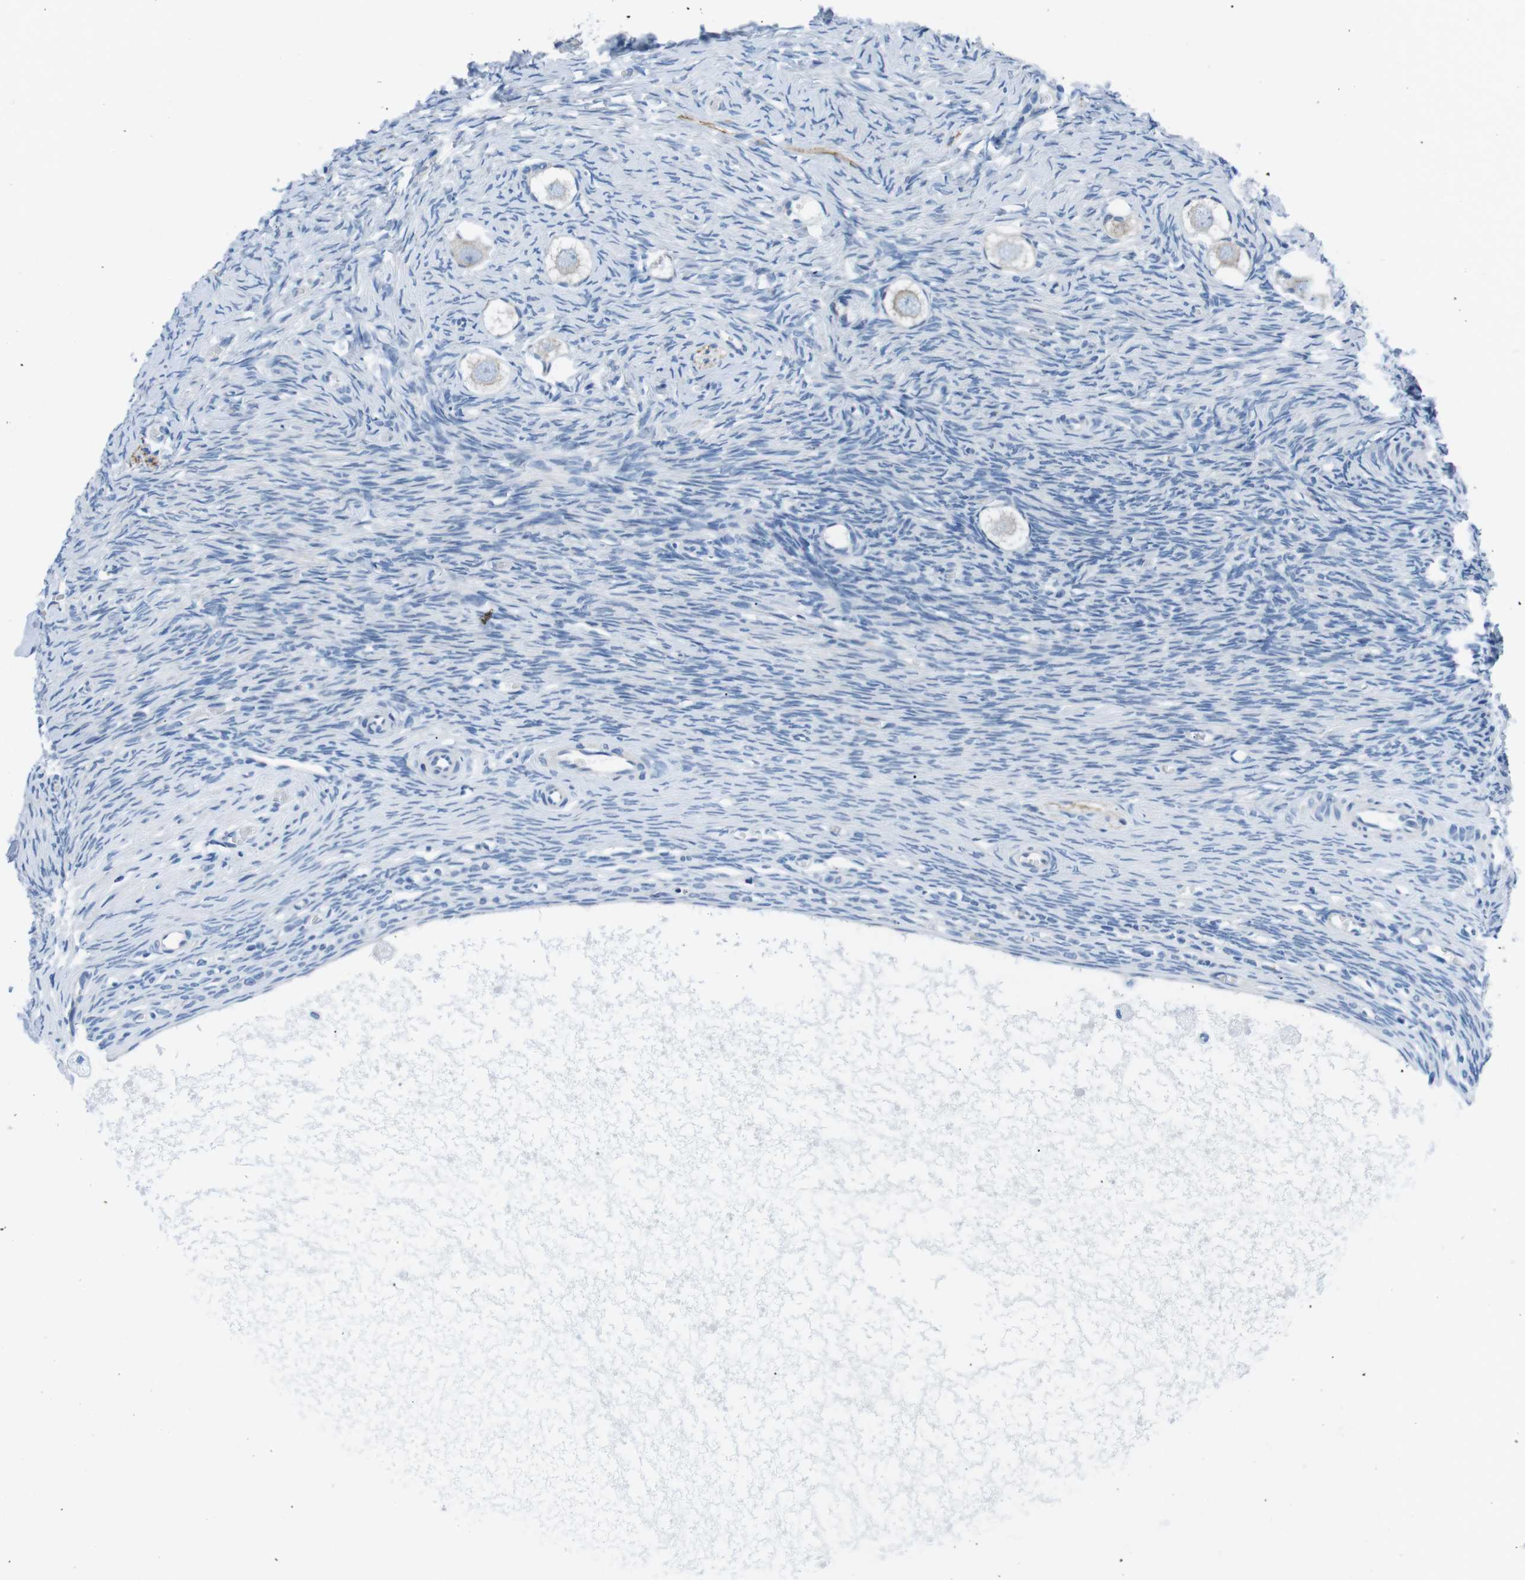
{"staining": {"intensity": "negative", "quantity": "none", "location": "none"}, "tissue": "ovary", "cell_type": "Follicle cells", "image_type": "normal", "snomed": [{"axis": "morphology", "description": "Normal tissue, NOS"}, {"axis": "topography", "description": "Ovary"}], "caption": "IHC photomicrograph of benign human ovary stained for a protein (brown), which shows no expression in follicle cells.", "gene": "MUC2", "patient": {"sex": "female", "age": 27}}